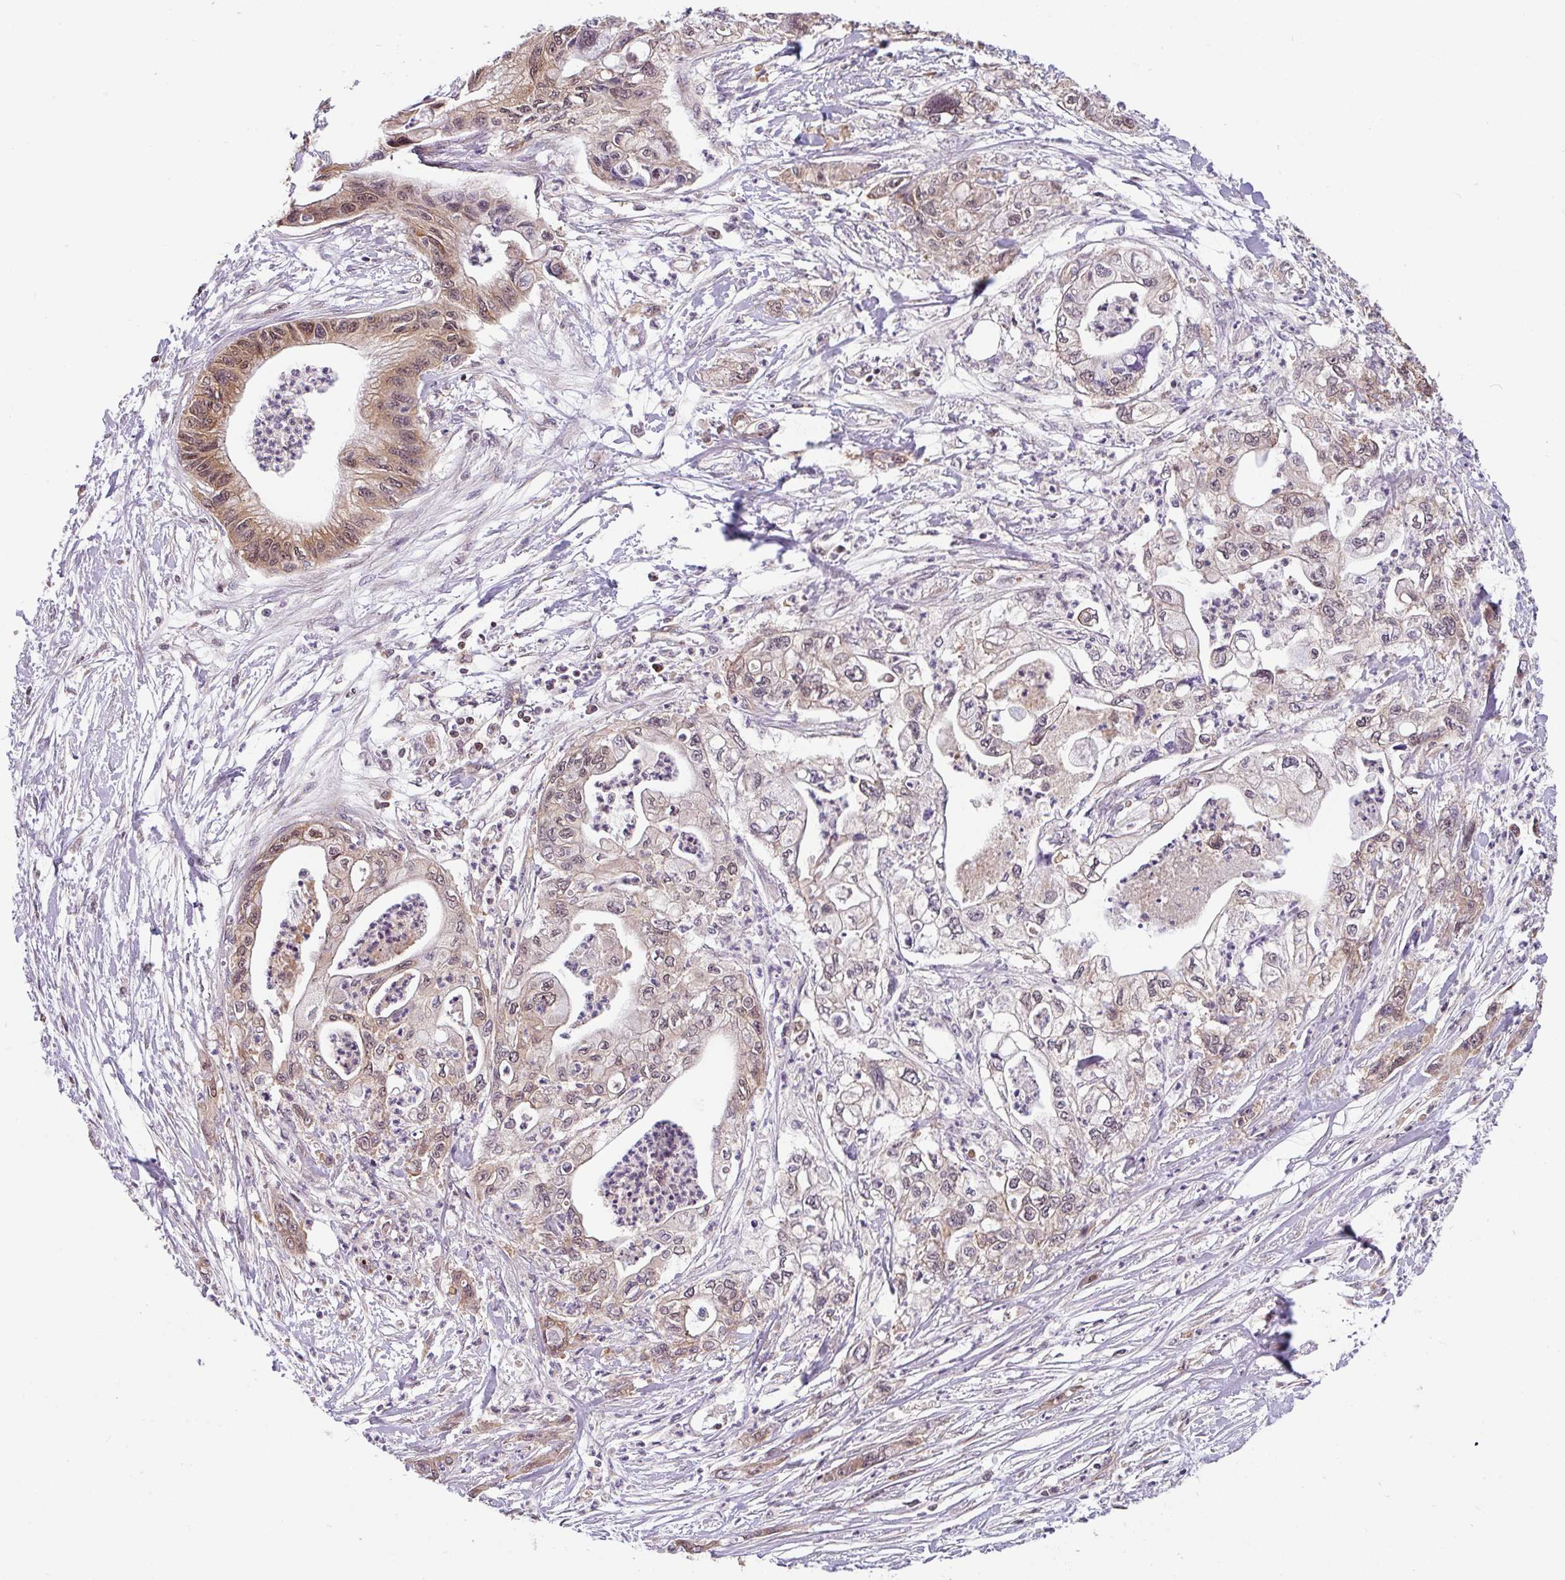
{"staining": {"intensity": "weak", "quantity": "25%-75%", "location": "cytoplasmic/membranous,nuclear"}, "tissue": "pancreatic cancer", "cell_type": "Tumor cells", "image_type": "cancer", "snomed": [{"axis": "morphology", "description": "Adenocarcinoma, NOS"}, {"axis": "topography", "description": "Pancreas"}], "caption": "Pancreatic cancer (adenocarcinoma) stained for a protein reveals weak cytoplasmic/membranous and nuclear positivity in tumor cells. Nuclei are stained in blue.", "gene": "SHB", "patient": {"sex": "male", "age": 61}}